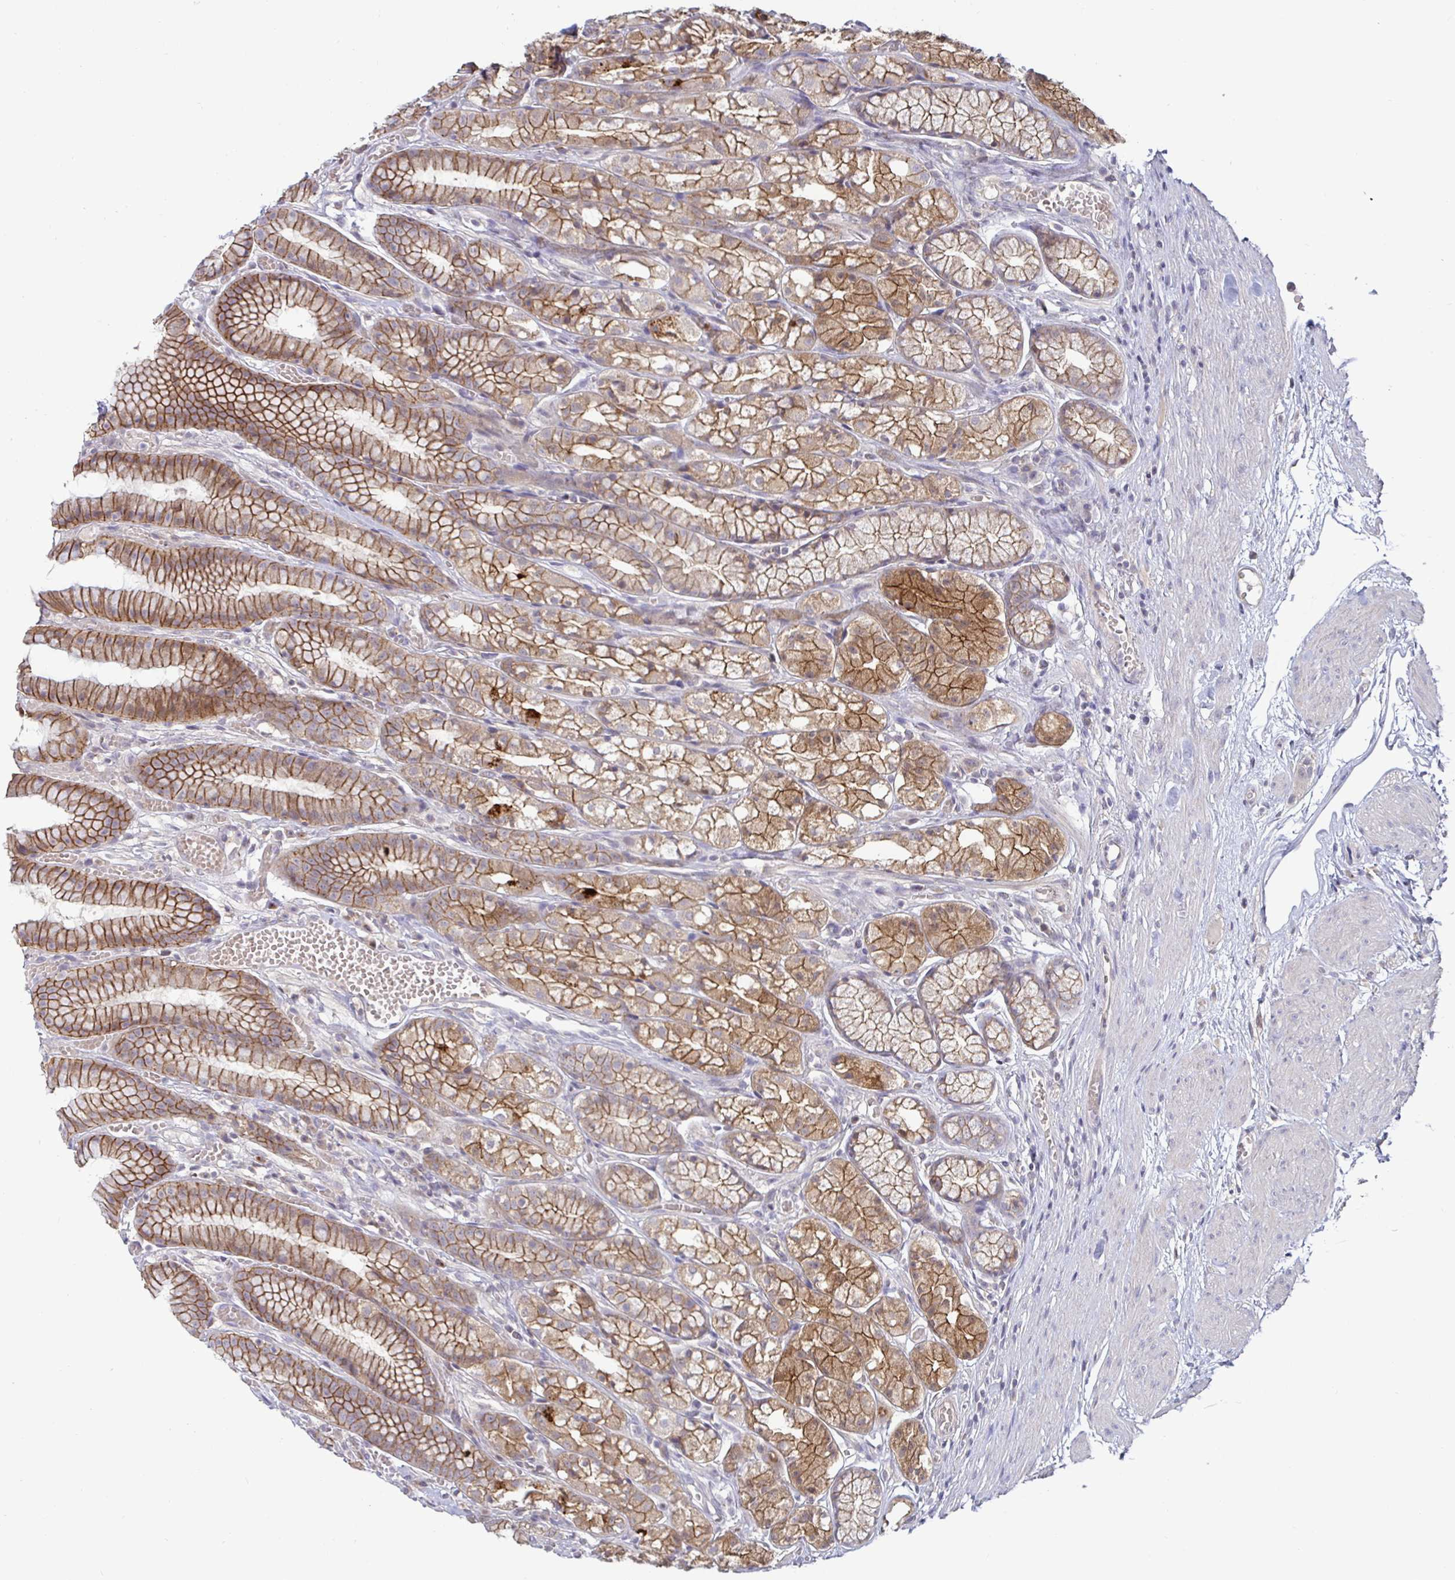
{"staining": {"intensity": "strong", "quantity": ">75%", "location": "cytoplasmic/membranous"}, "tissue": "stomach", "cell_type": "Glandular cells", "image_type": "normal", "snomed": [{"axis": "morphology", "description": "Normal tissue, NOS"}, {"axis": "topography", "description": "Smooth muscle"}, {"axis": "topography", "description": "Stomach"}], "caption": "A high-resolution image shows IHC staining of normal stomach, which displays strong cytoplasmic/membranous staining in about >75% of glandular cells.", "gene": "GSTM1", "patient": {"sex": "male", "age": 70}}